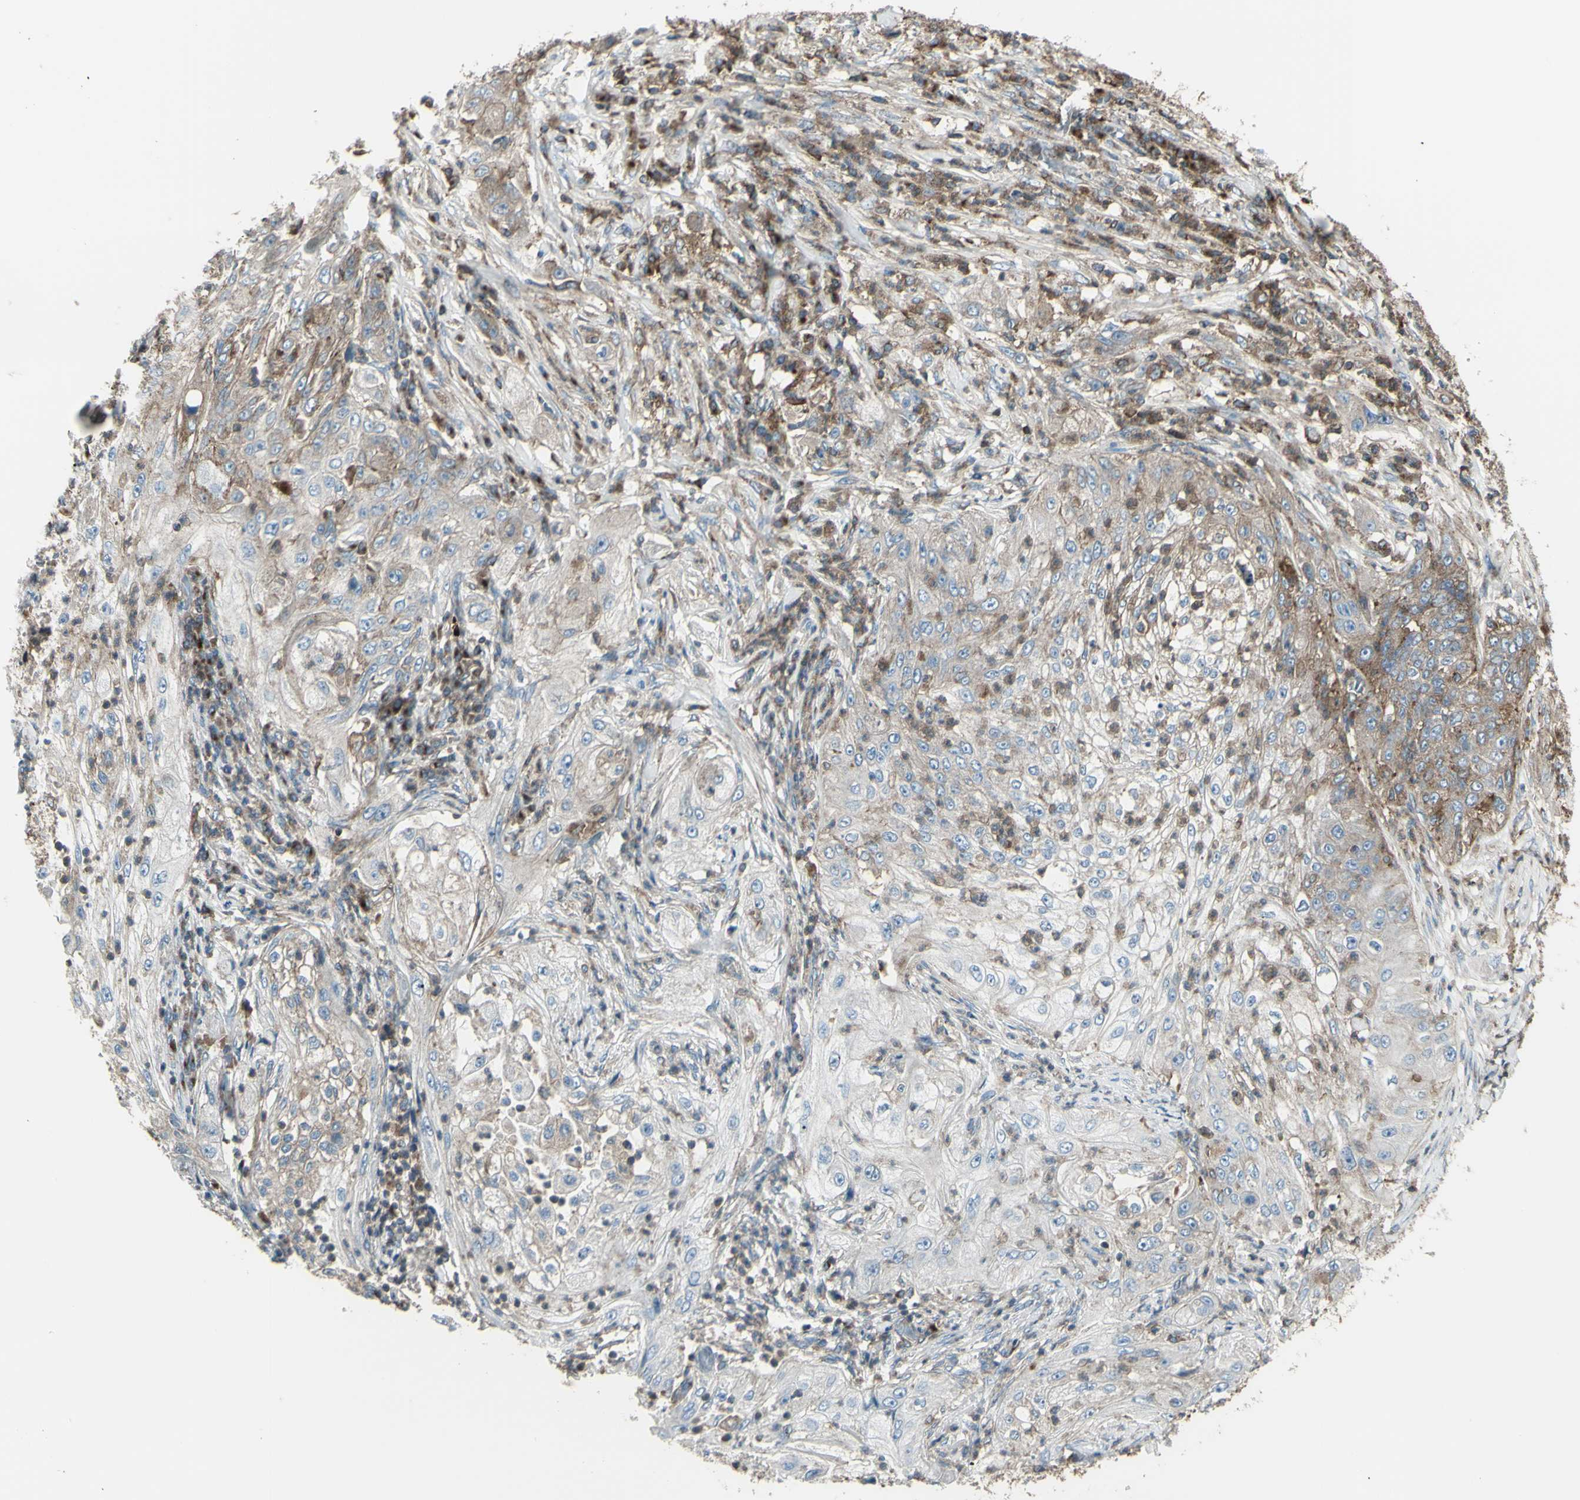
{"staining": {"intensity": "moderate", "quantity": "<25%", "location": "cytoplasmic/membranous"}, "tissue": "lung cancer", "cell_type": "Tumor cells", "image_type": "cancer", "snomed": [{"axis": "morphology", "description": "Inflammation, NOS"}, {"axis": "morphology", "description": "Squamous cell carcinoma, NOS"}, {"axis": "topography", "description": "Lymph node"}, {"axis": "topography", "description": "Soft tissue"}, {"axis": "topography", "description": "Lung"}], "caption": "IHC staining of lung squamous cell carcinoma, which displays low levels of moderate cytoplasmic/membranous positivity in approximately <25% of tumor cells indicating moderate cytoplasmic/membranous protein staining. The staining was performed using DAB (brown) for protein detection and nuclei were counterstained in hematoxylin (blue).", "gene": "NAPA", "patient": {"sex": "male", "age": 66}}